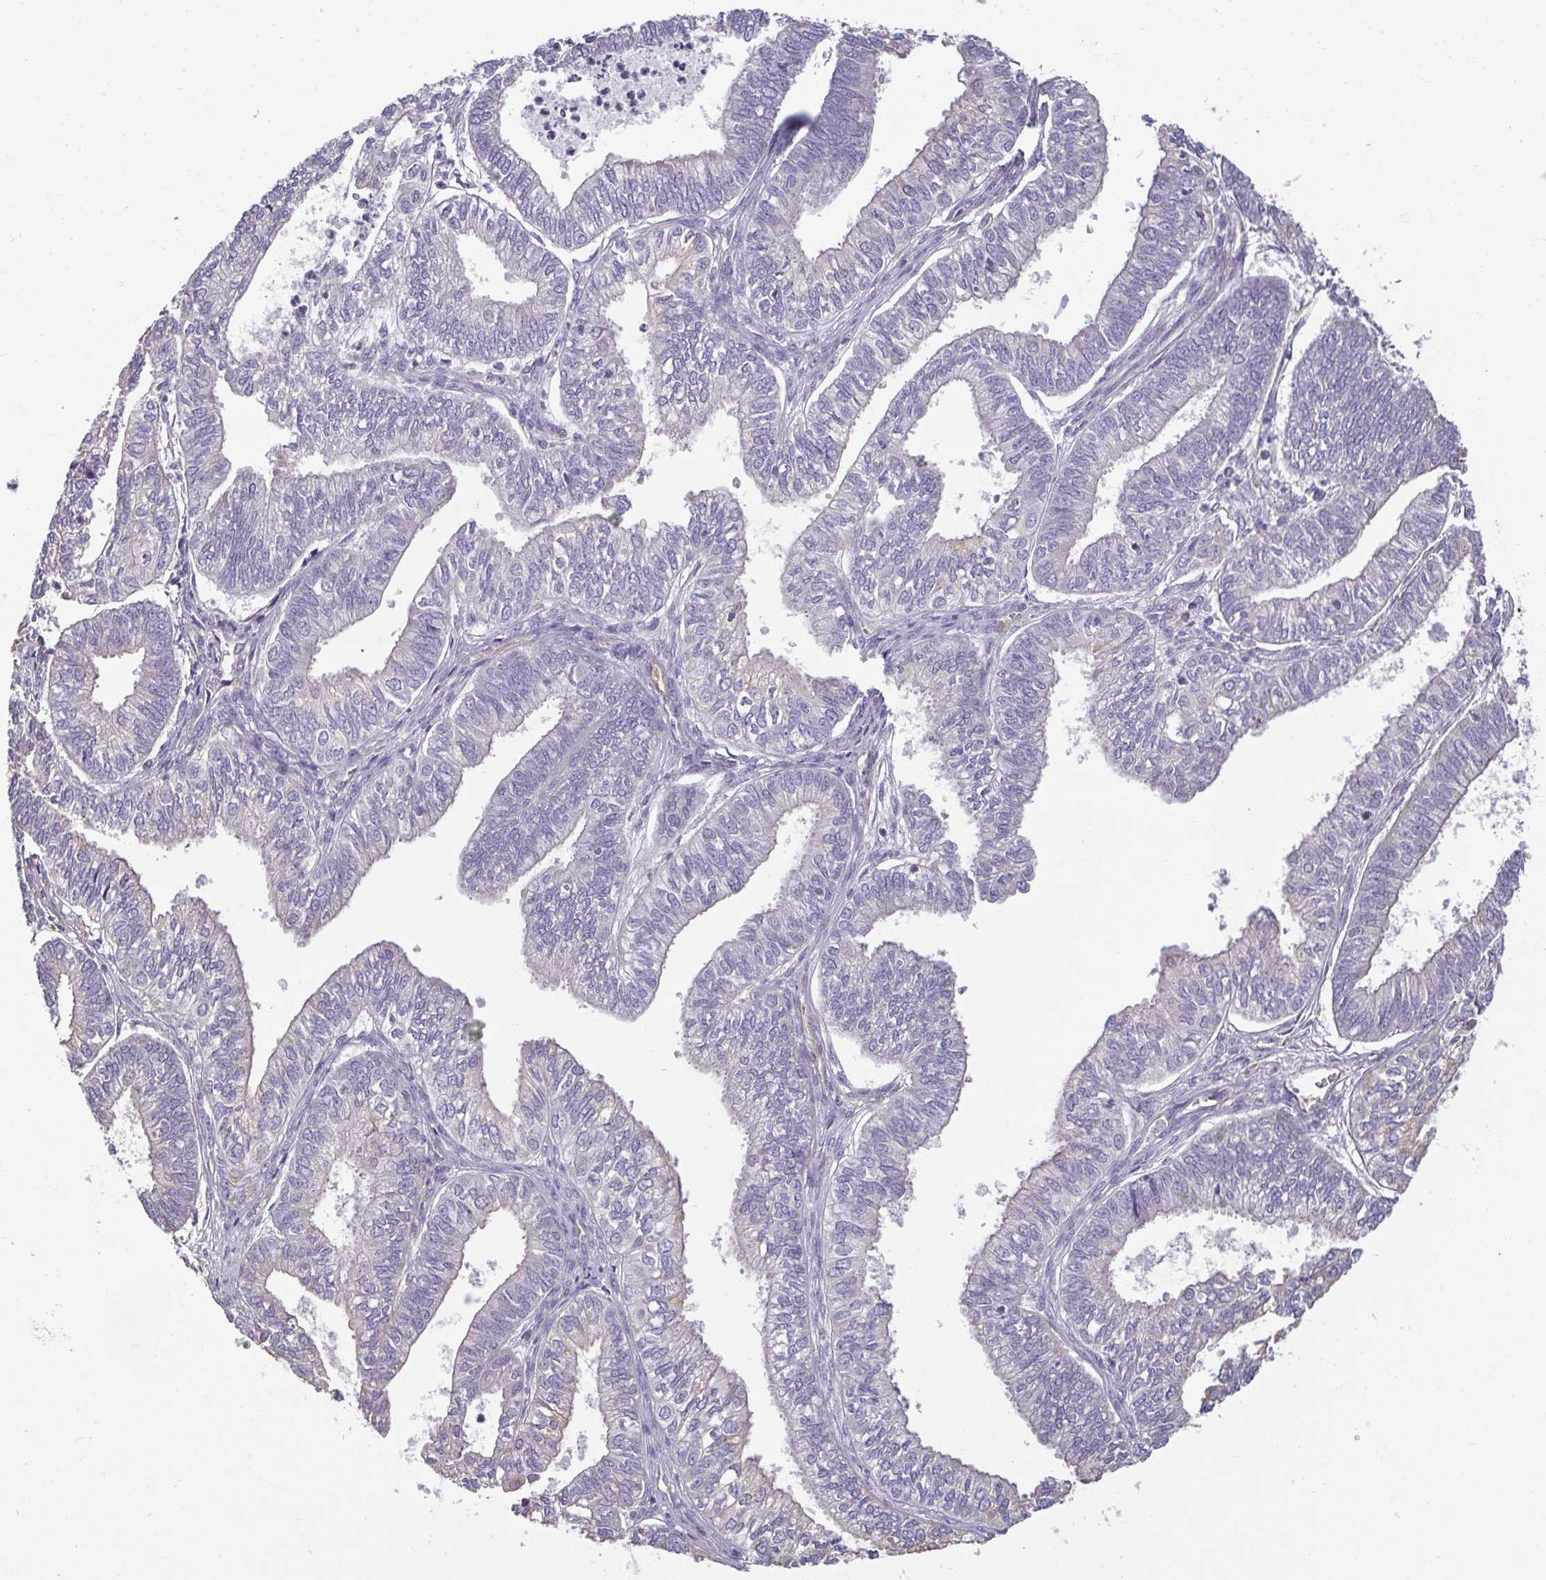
{"staining": {"intensity": "negative", "quantity": "none", "location": "none"}, "tissue": "ovarian cancer", "cell_type": "Tumor cells", "image_type": "cancer", "snomed": [{"axis": "morphology", "description": "Carcinoma, endometroid"}, {"axis": "topography", "description": "Ovary"}], "caption": "Tumor cells are negative for protein expression in human endometroid carcinoma (ovarian).", "gene": "PDE2A", "patient": {"sex": "female", "age": 64}}